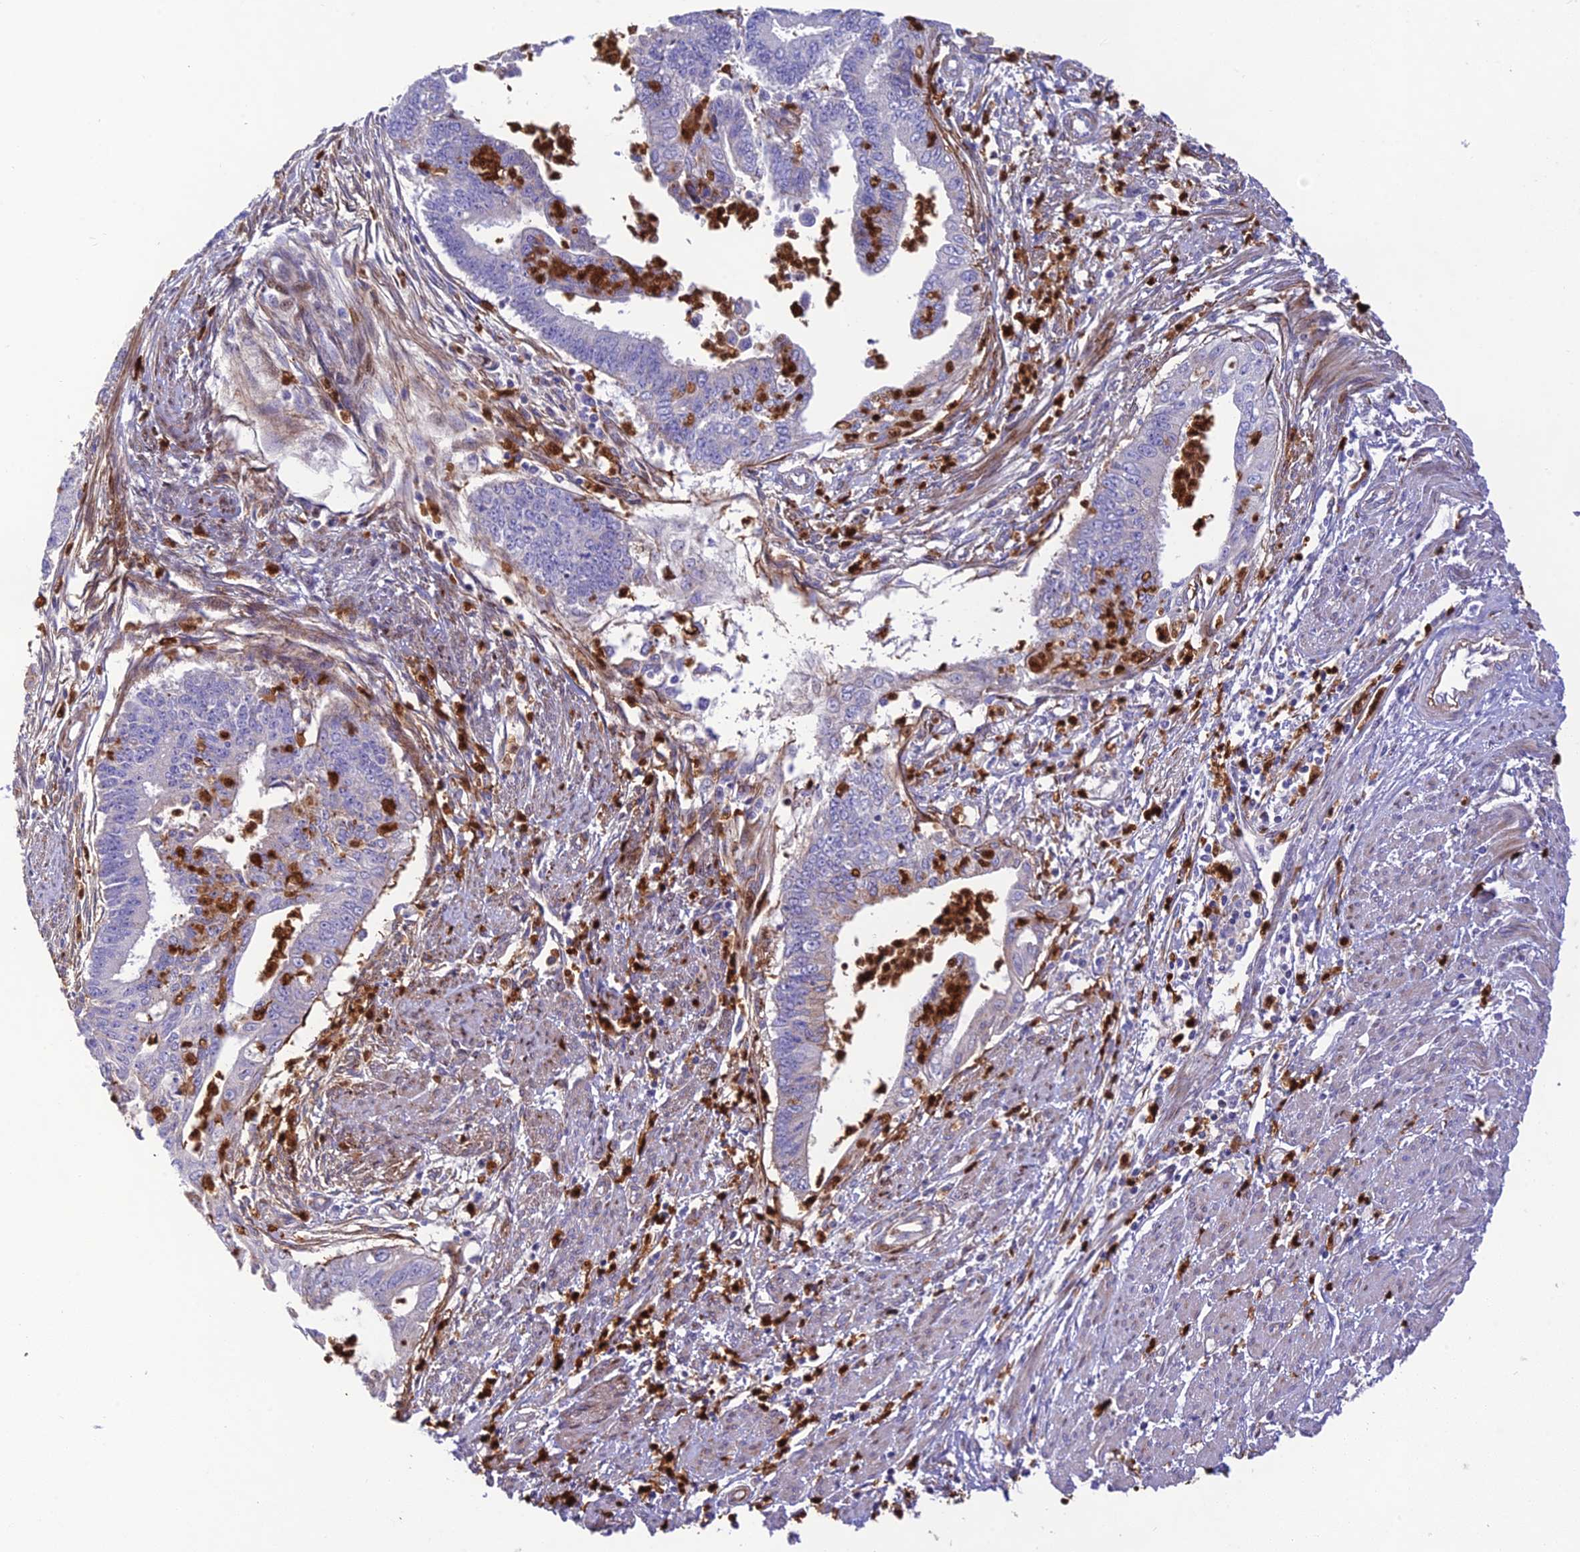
{"staining": {"intensity": "negative", "quantity": "none", "location": "none"}, "tissue": "endometrial cancer", "cell_type": "Tumor cells", "image_type": "cancer", "snomed": [{"axis": "morphology", "description": "Adenocarcinoma, NOS"}, {"axis": "topography", "description": "Endometrium"}], "caption": "A histopathology image of human endometrial adenocarcinoma is negative for staining in tumor cells. (DAB immunohistochemistry with hematoxylin counter stain).", "gene": "CPSF4L", "patient": {"sex": "female", "age": 73}}